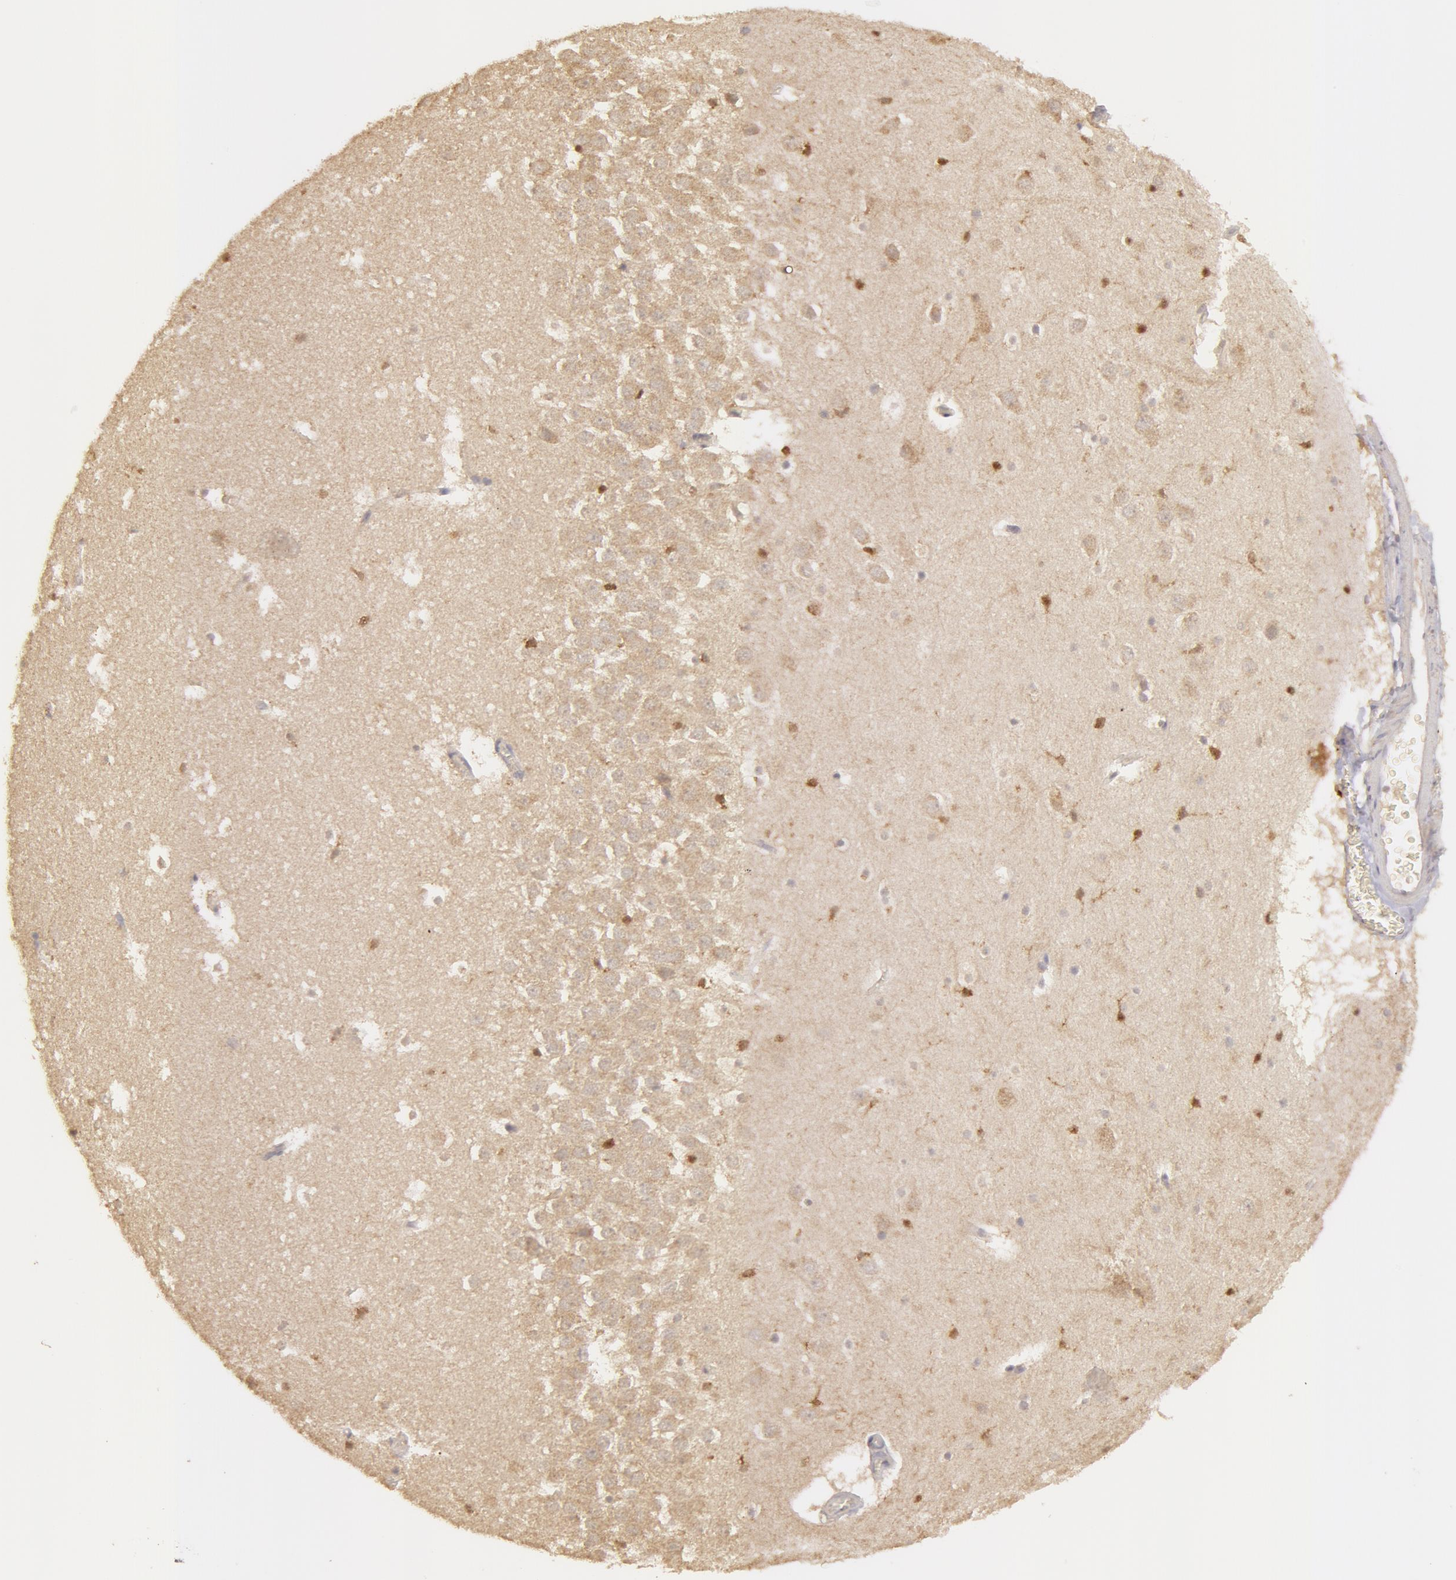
{"staining": {"intensity": "moderate", "quantity": "<25%", "location": "cytoplasmic/membranous"}, "tissue": "hippocampus", "cell_type": "Glial cells", "image_type": "normal", "snomed": [{"axis": "morphology", "description": "Normal tissue, NOS"}, {"axis": "topography", "description": "Hippocampus"}], "caption": "Brown immunohistochemical staining in unremarkable human hippocampus reveals moderate cytoplasmic/membranous positivity in approximately <25% of glial cells.", "gene": "ADPRH", "patient": {"sex": "male", "age": 45}}